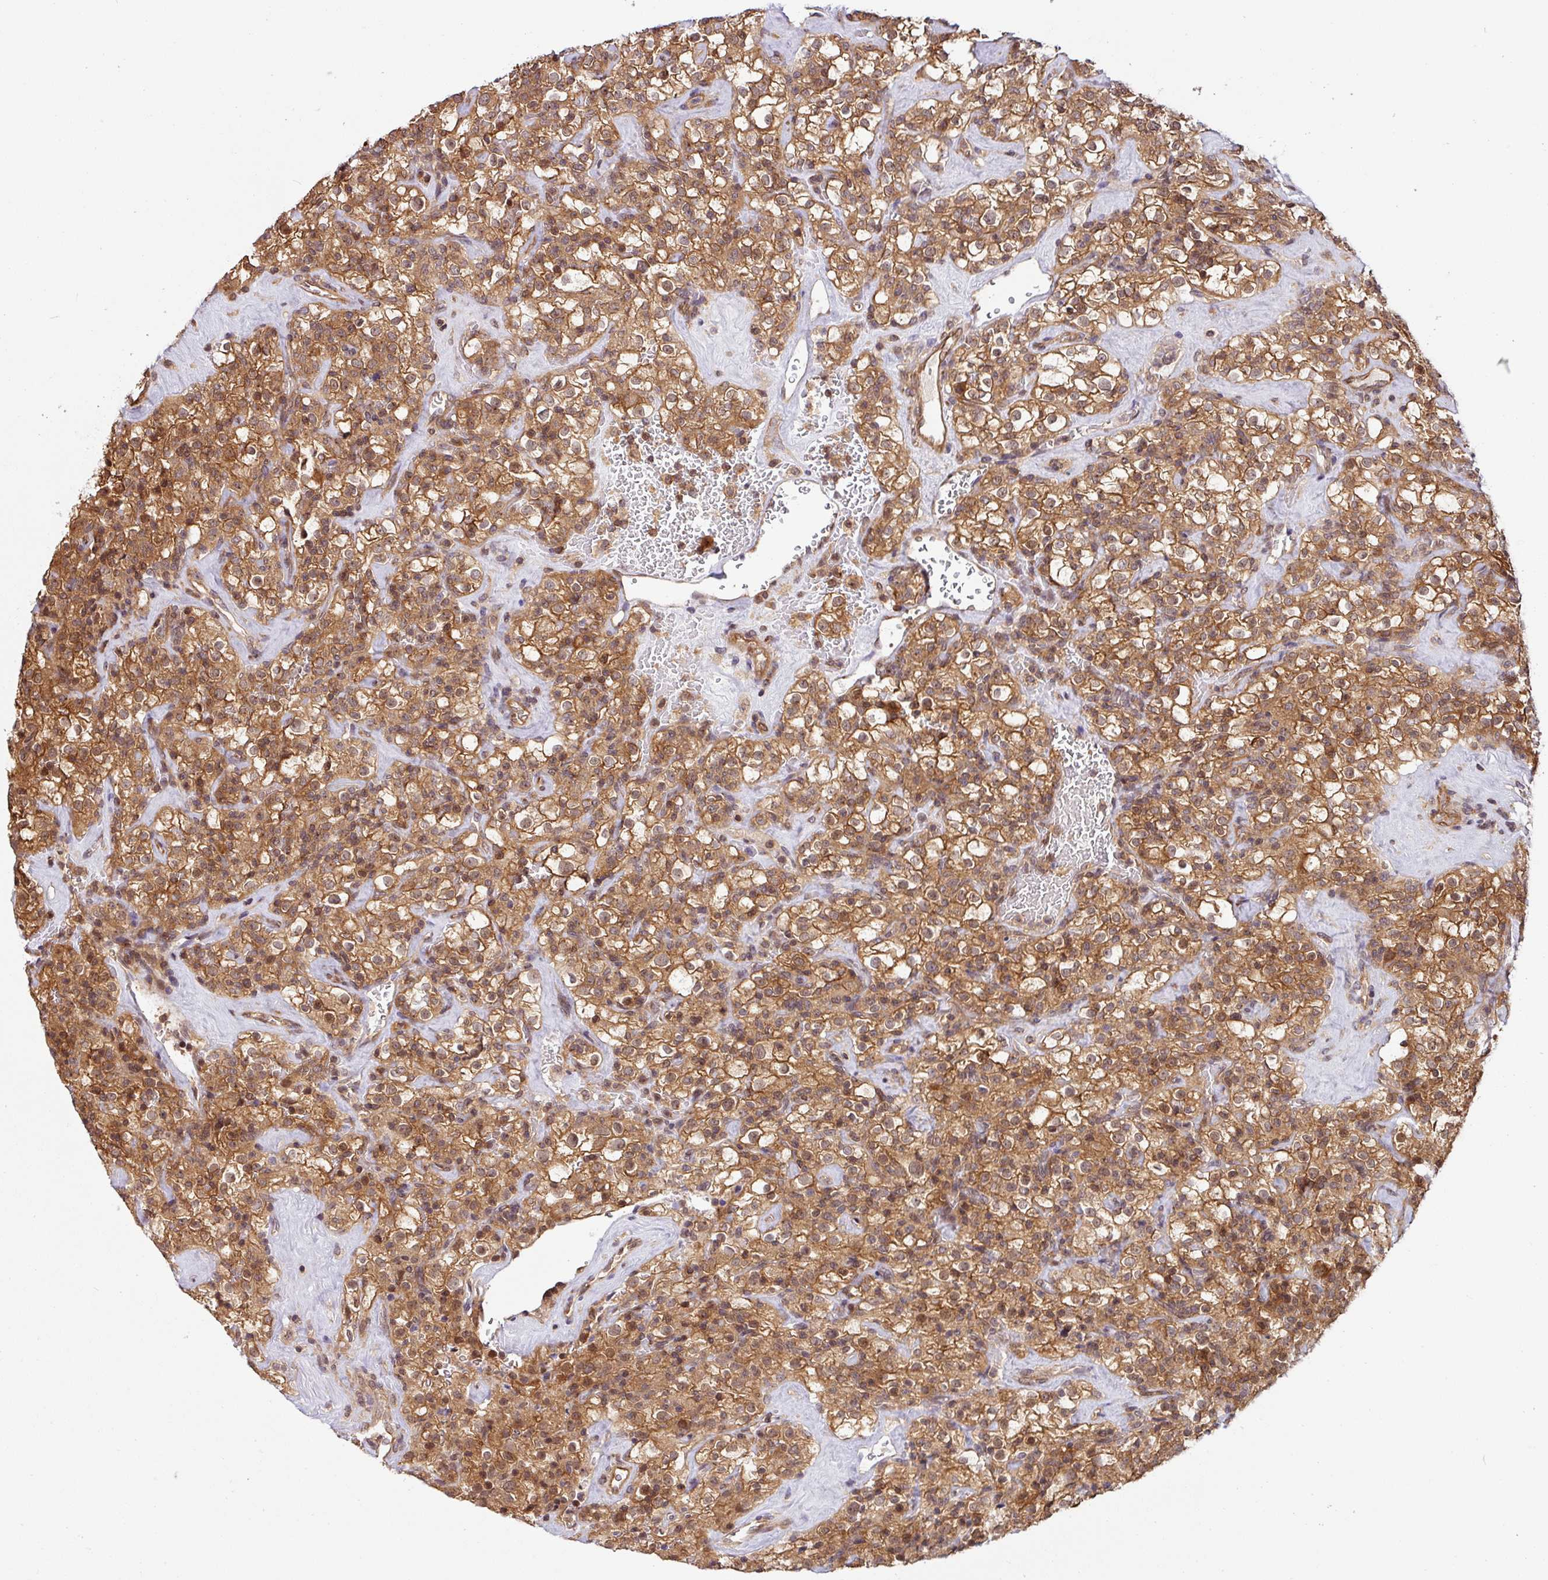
{"staining": {"intensity": "moderate", "quantity": ">75%", "location": "cytoplasmic/membranous,nuclear"}, "tissue": "renal cancer", "cell_type": "Tumor cells", "image_type": "cancer", "snomed": [{"axis": "morphology", "description": "Adenocarcinoma, NOS"}, {"axis": "topography", "description": "Kidney"}], "caption": "Moderate cytoplasmic/membranous and nuclear expression for a protein is present in approximately >75% of tumor cells of renal cancer (adenocarcinoma) using immunohistochemistry.", "gene": "SHB", "patient": {"sex": "female", "age": 74}}